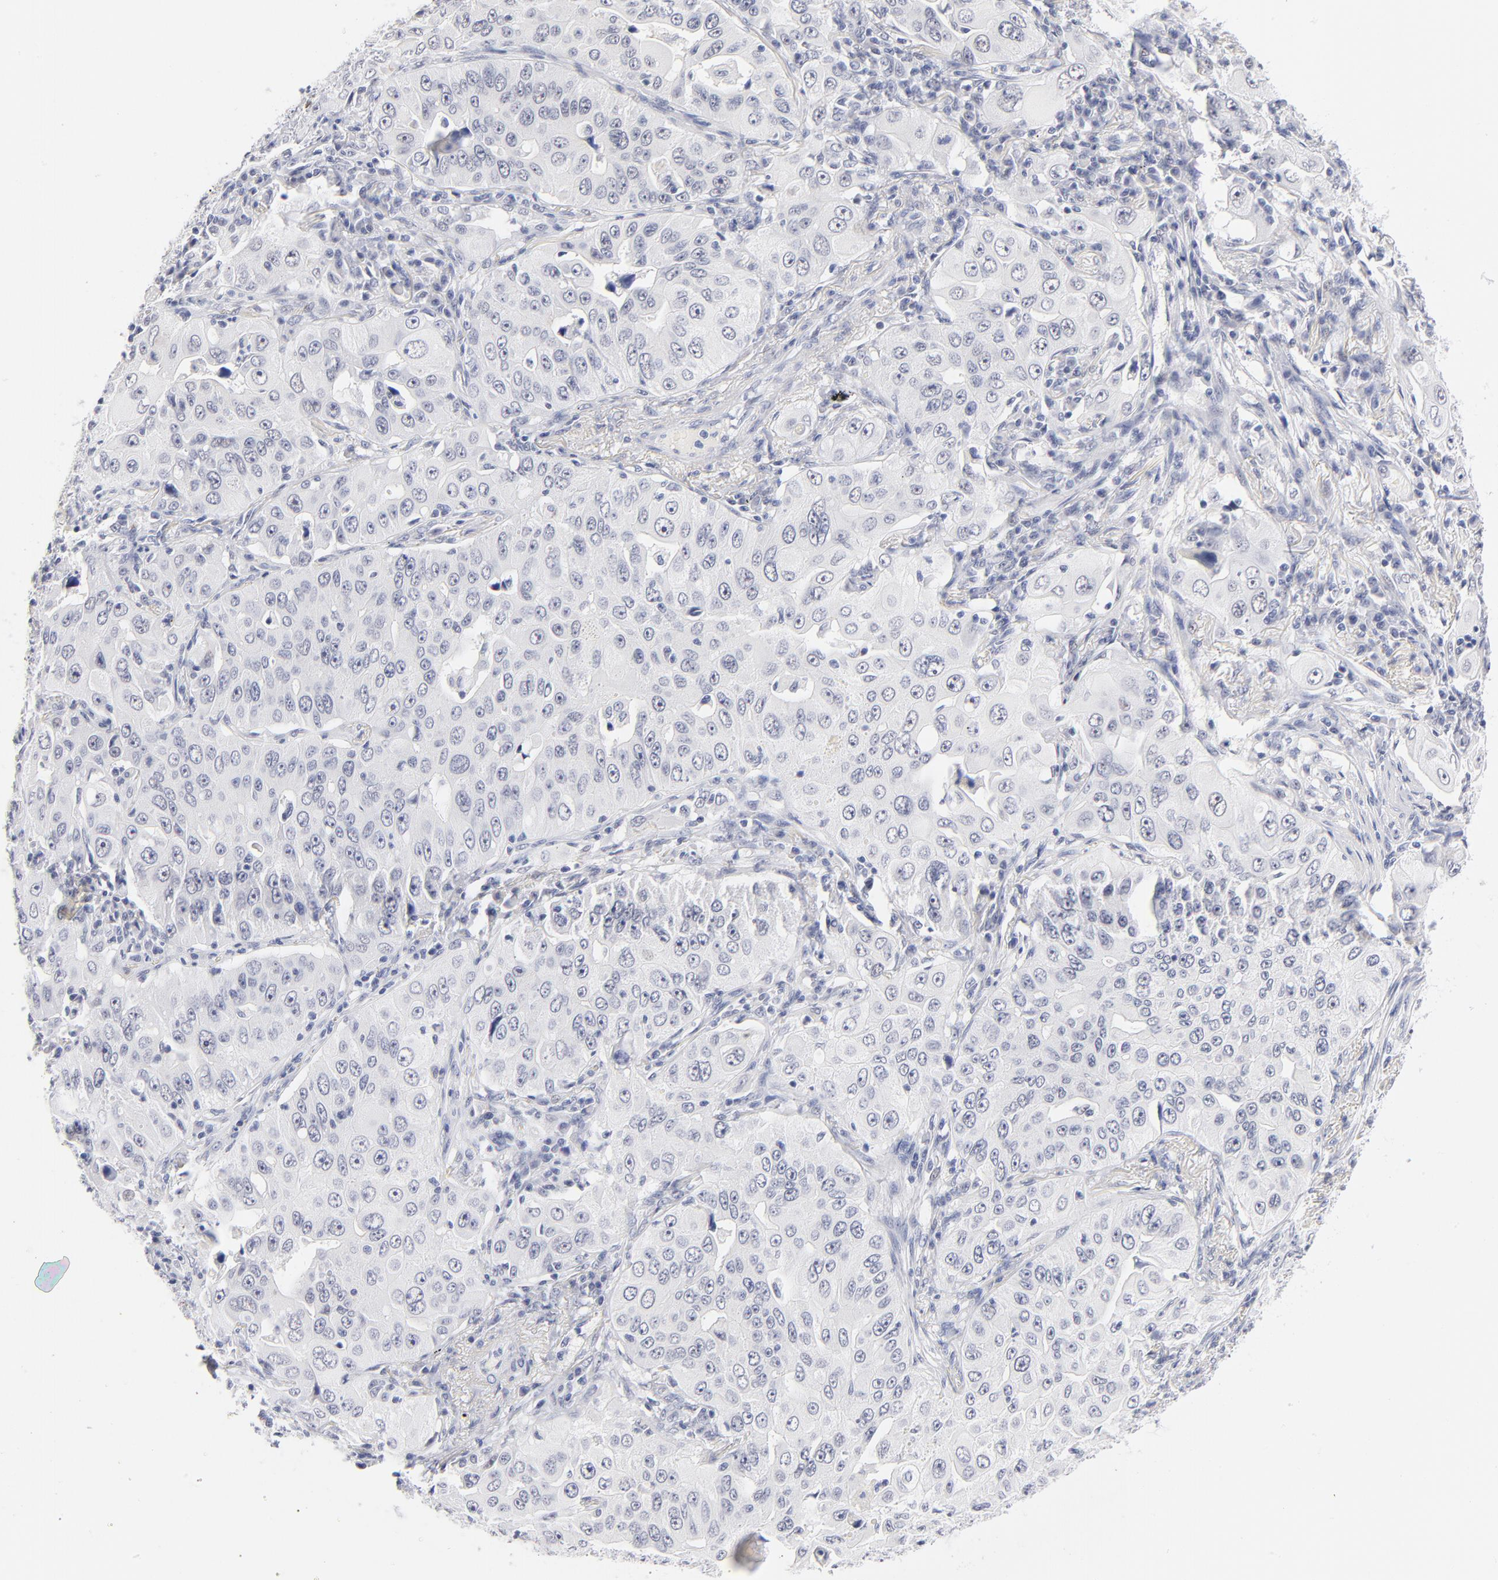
{"staining": {"intensity": "negative", "quantity": "none", "location": "none"}, "tissue": "lung cancer", "cell_type": "Tumor cells", "image_type": "cancer", "snomed": [{"axis": "morphology", "description": "Adenocarcinoma, NOS"}, {"axis": "topography", "description": "Lung"}], "caption": "This is a histopathology image of immunohistochemistry (IHC) staining of lung cancer, which shows no expression in tumor cells. (DAB (3,3'-diaminobenzidine) immunohistochemistry (IHC) visualized using brightfield microscopy, high magnification).", "gene": "KHNYN", "patient": {"sex": "male", "age": 84}}